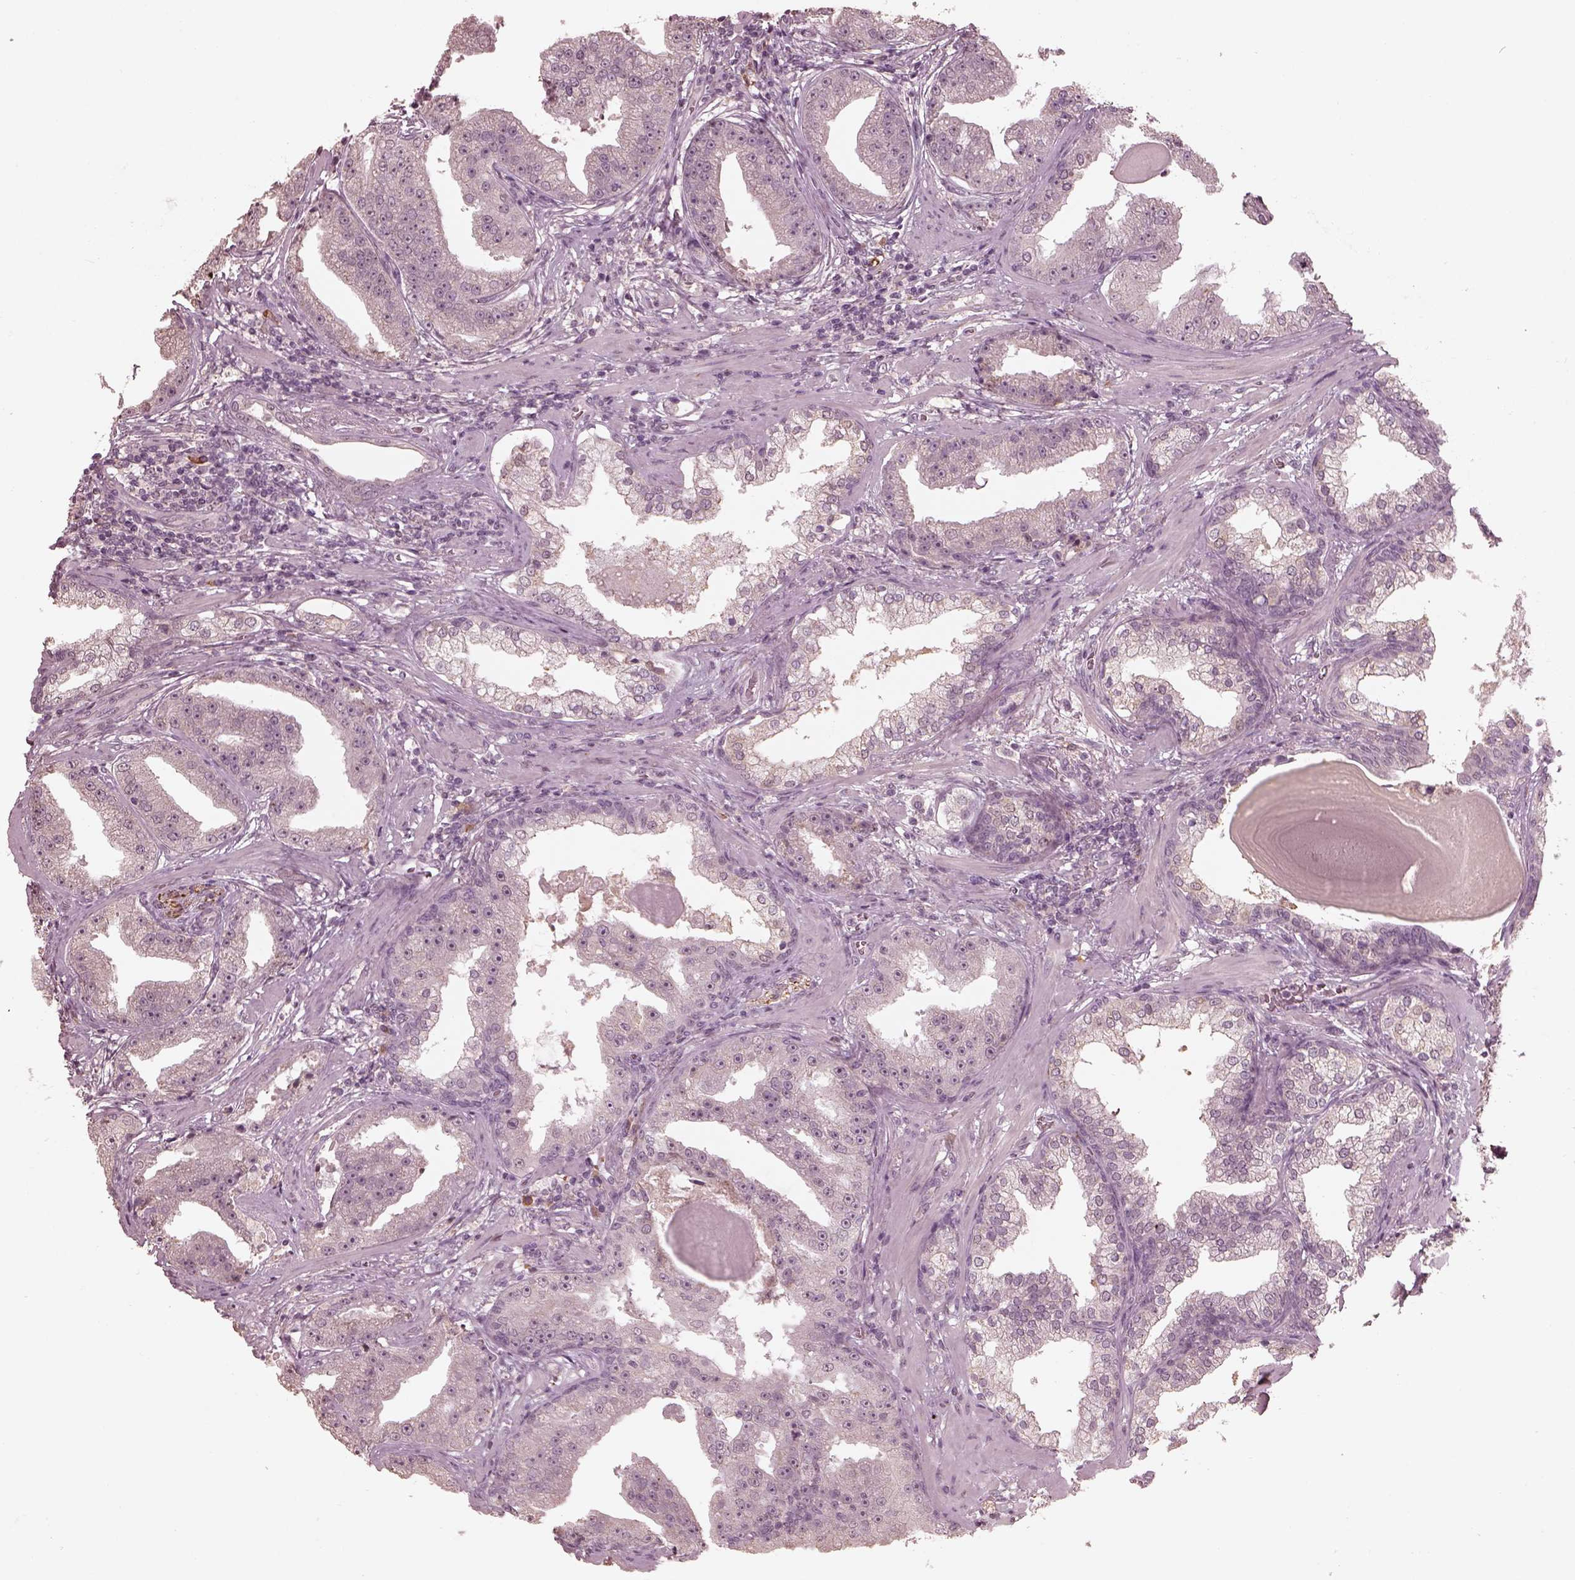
{"staining": {"intensity": "negative", "quantity": "none", "location": "none"}, "tissue": "prostate cancer", "cell_type": "Tumor cells", "image_type": "cancer", "snomed": [{"axis": "morphology", "description": "Adenocarcinoma, Low grade"}, {"axis": "topography", "description": "Prostate"}], "caption": "Immunohistochemical staining of human prostate low-grade adenocarcinoma reveals no significant expression in tumor cells.", "gene": "CALR3", "patient": {"sex": "male", "age": 62}}